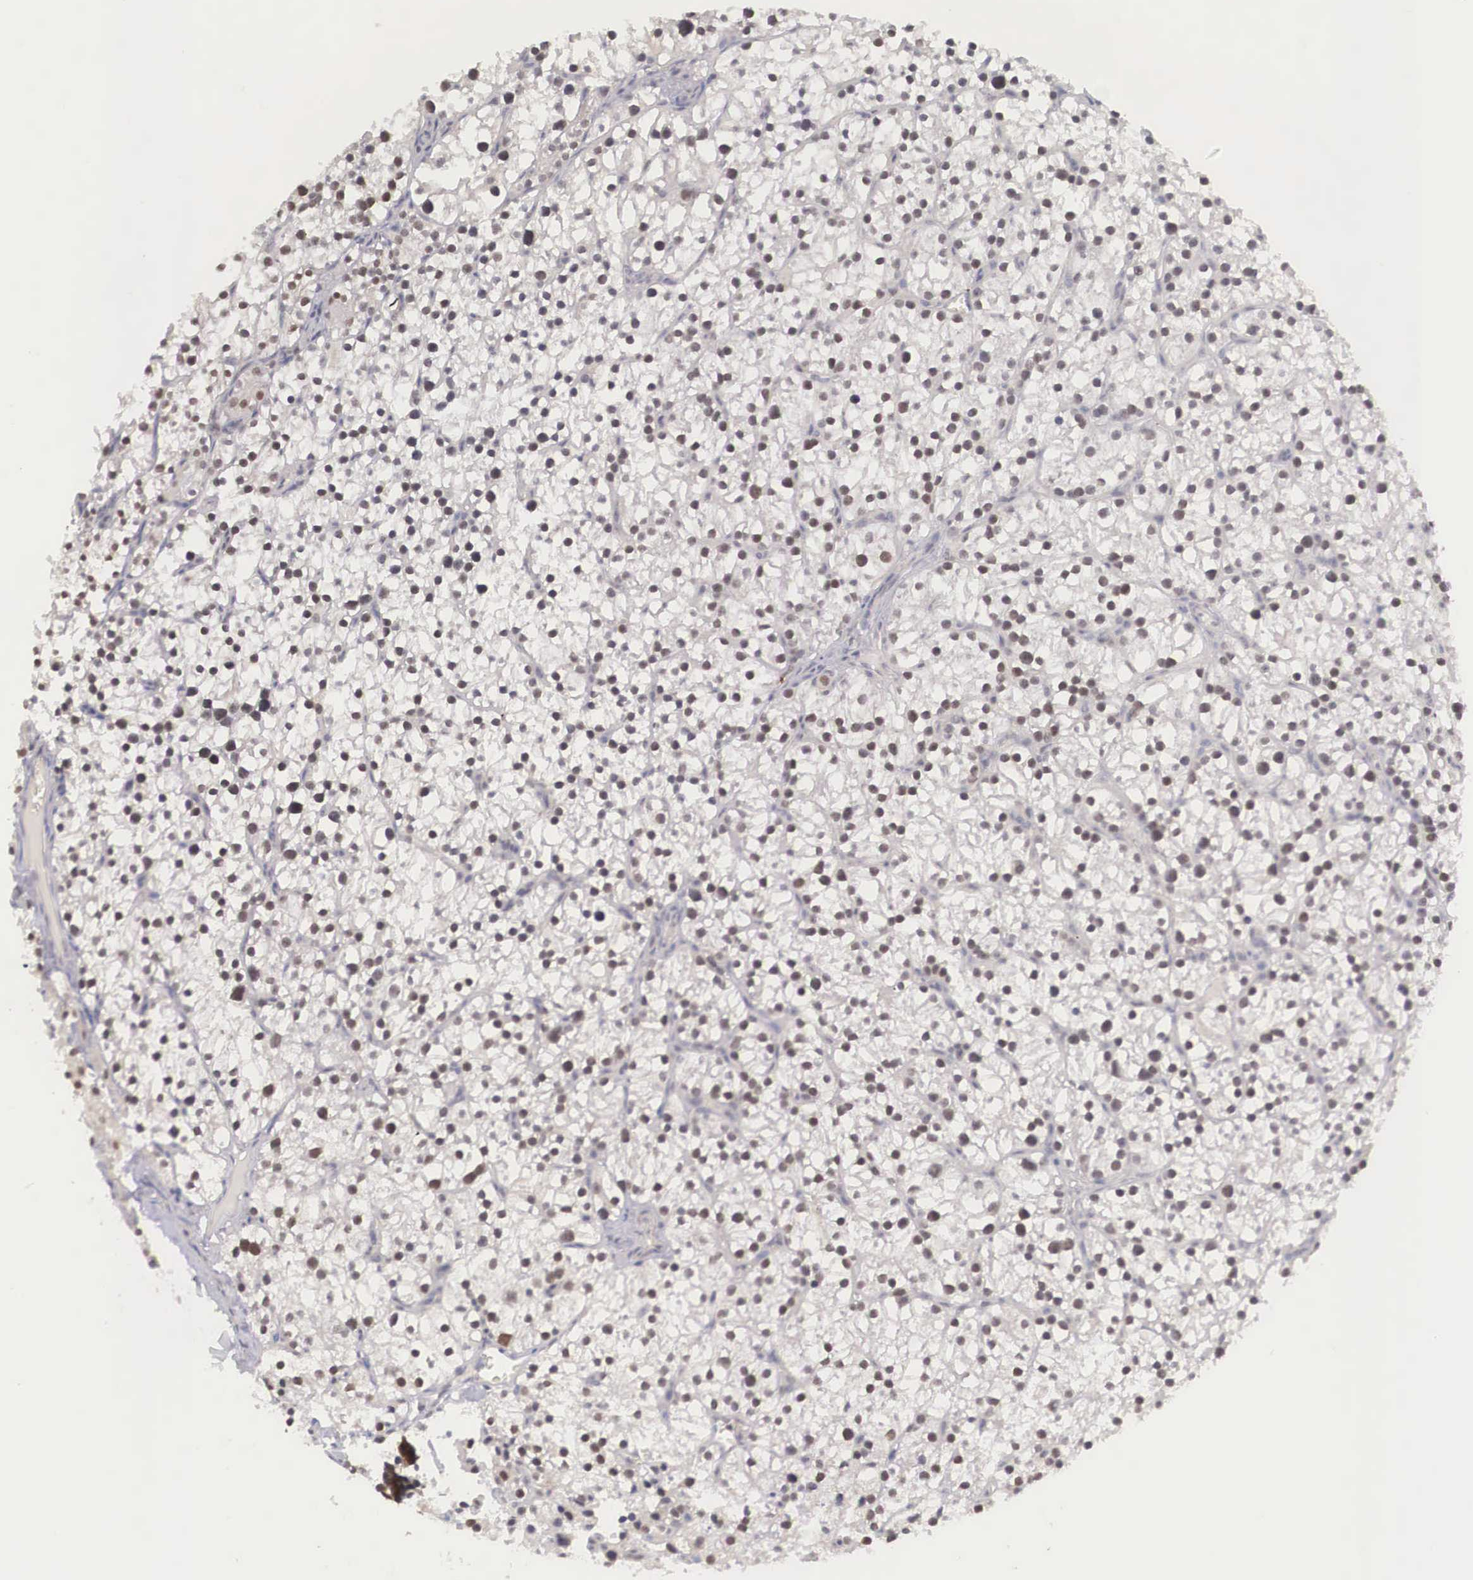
{"staining": {"intensity": "weak", "quantity": "25%-75%", "location": "nuclear"}, "tissue": "parathyroid gland", "cell_type": "Glandular cells", "image_type": "normal", "snomed": [{"axis": "morphology", "description": "Normal tissue, NOS"}, {"axis": "topography", "description": "Parathyroid gland"}], "caption": "Immunohistochemistry (IHC) image of unremarkable parathyroid gland: human parathyroid gland stained using immunohistochemistry shows low levels of weak protein expression localized specifically in the nuclear of glandular cells, appearing as a nuclear brown color.", "gene": "ZNF275", "patient": {"sex": "female", "age": 54}}